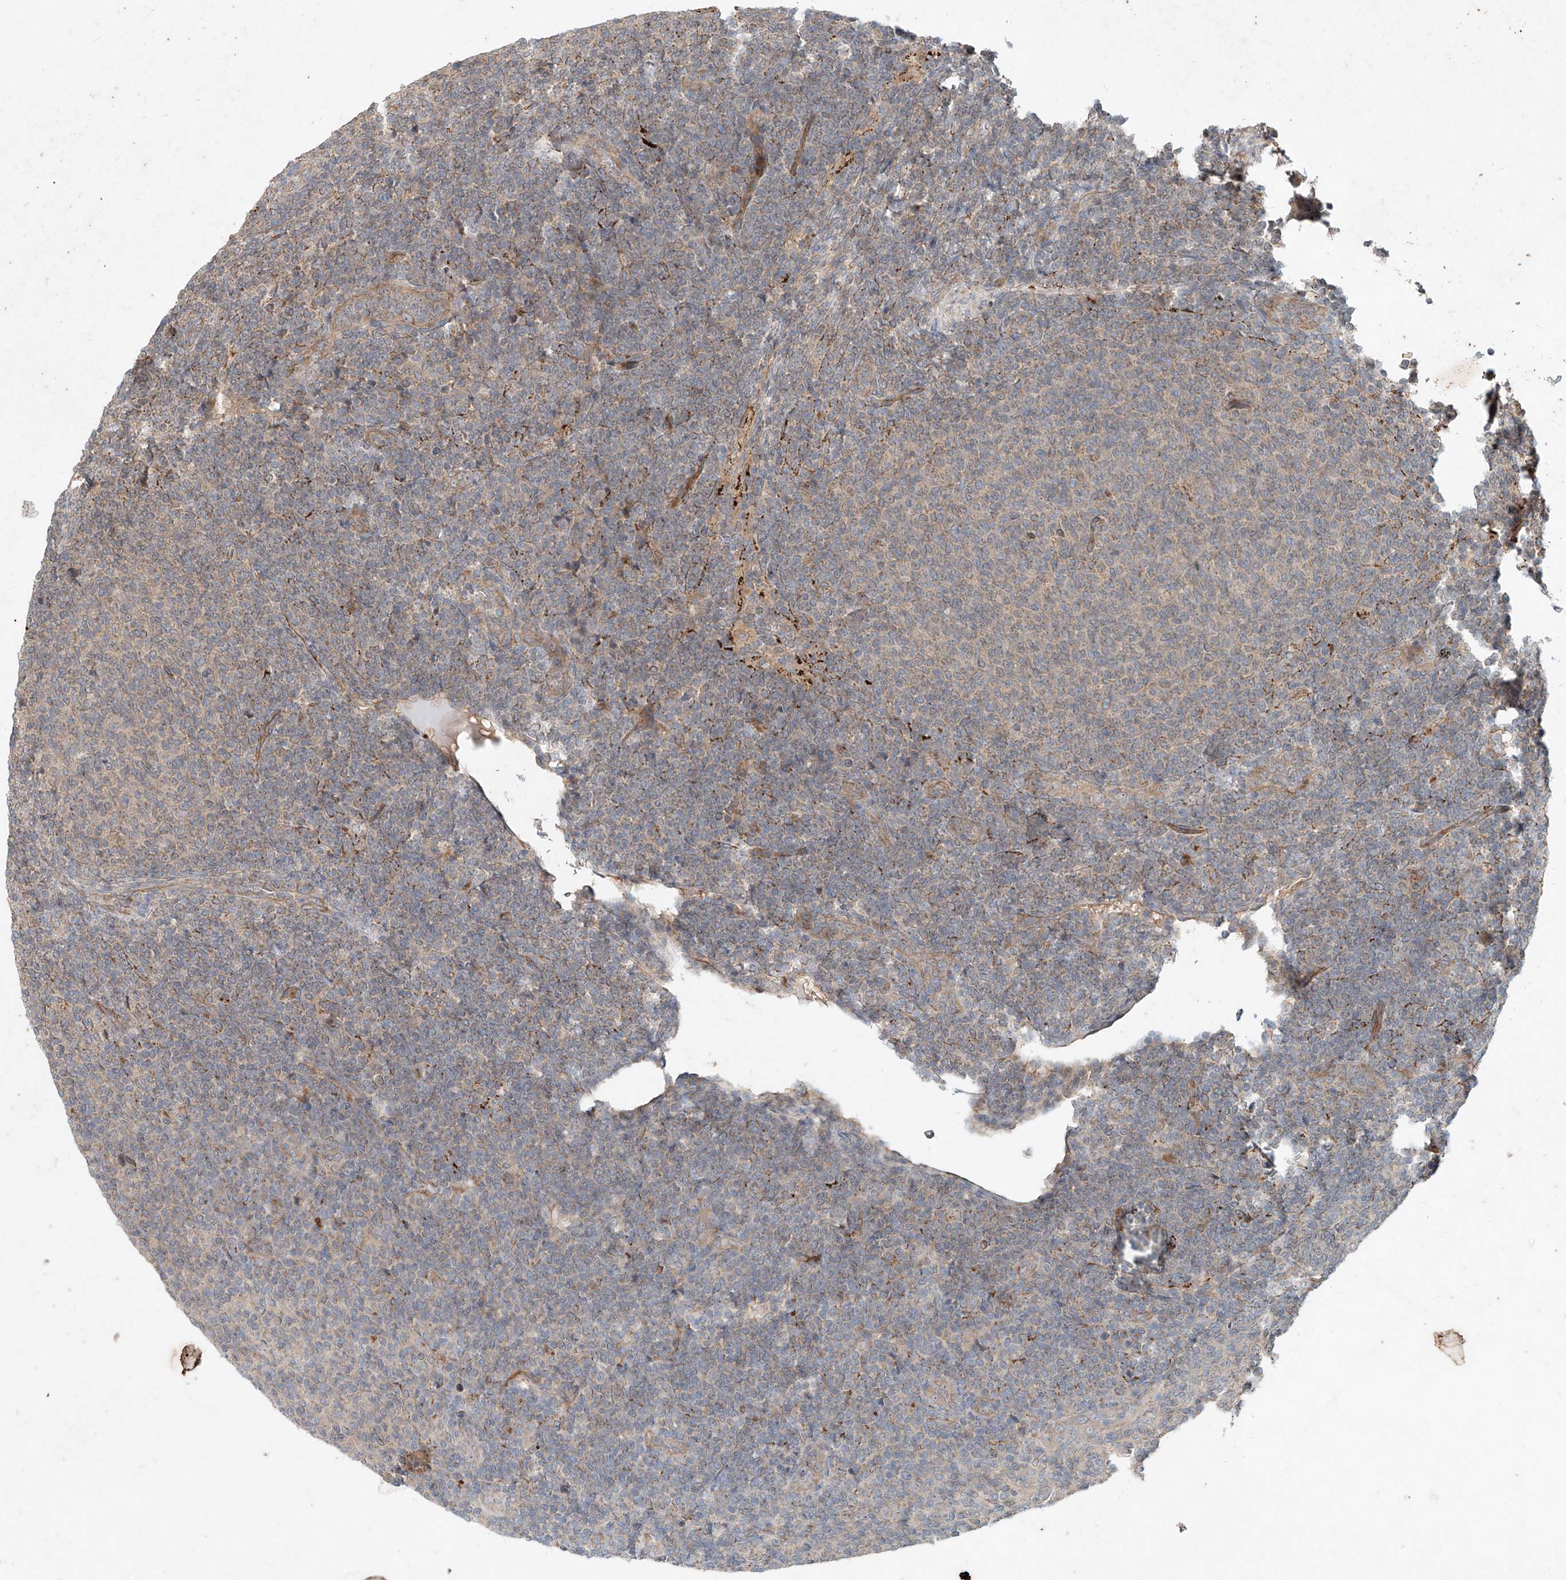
{"staining": {"intensity": "weak", "quantity": "25%-75%", "location": "cytoplasmic/membranous"}, "tissue": "lymphoma", "cell_type": "Tumor cells", "image_type": "cancer", "snomed": [{"axis": "morphology", "description": "Malignant lymphoma, non-Hodgkin's type, Low grade"}, {"axis": "topography", "description": "Lymph node"}], "caption": "Immunohistochemistry (IHC) staining of lymphoma, which reveals low levels of weak cytoplasmic/membranous positivity in about 25%-75% of tumor cells indicating weak cytoplasmic/membranous protein expression. The staining was performed using DAB (3,3'-diaminobenzidine) (brown) for protein detection and nuclei were counterstained in hematoxylin (blue).", "gene": "IER5", "patient": {"sex": "male", "age": 66}}